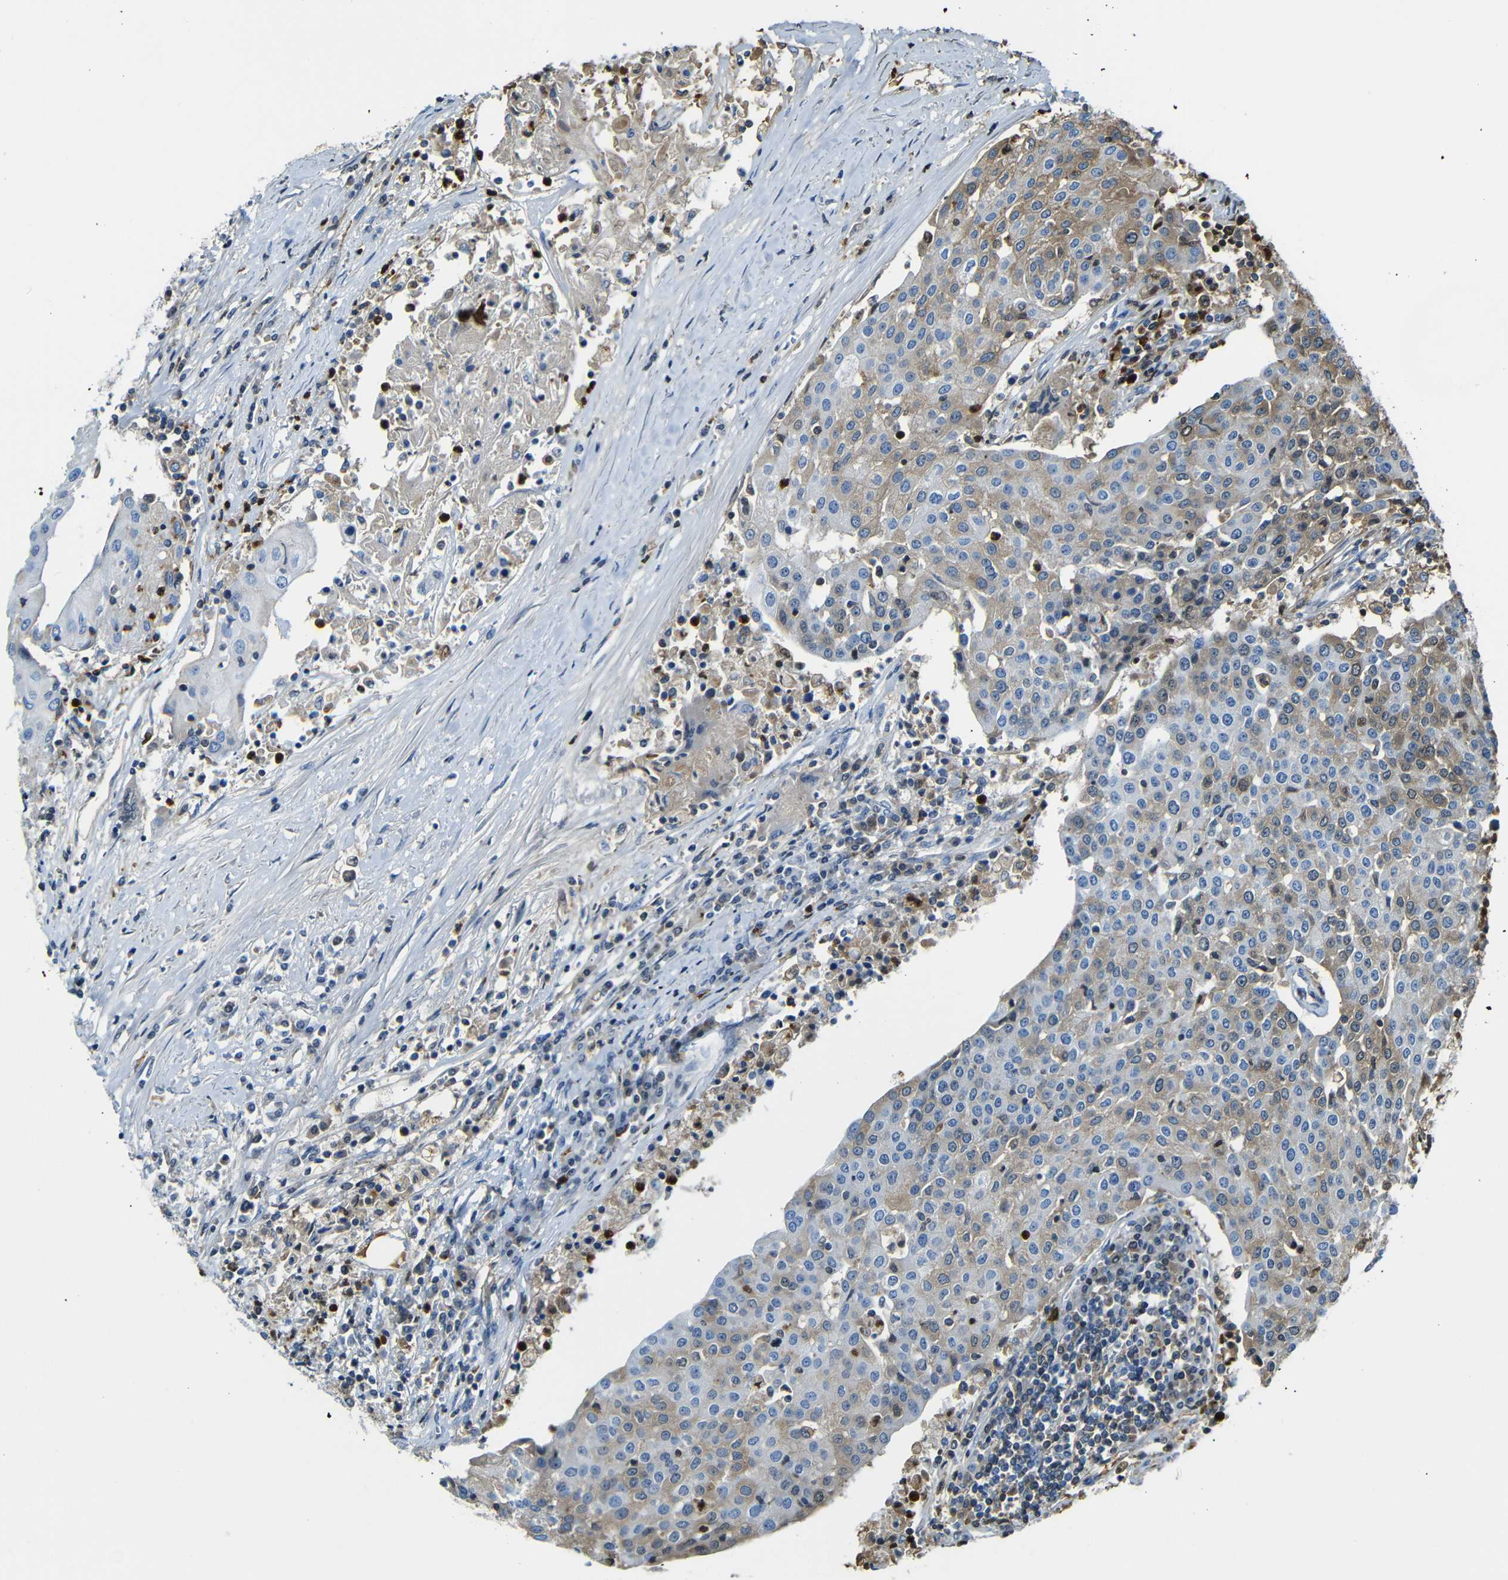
{"staining": {"intensity": "moderate", "quantity": "<25%", "location": "cytoplasmic/membranous"}, "tissue": "urothelial cancer", "cell_type": "Tumor cells", "image_type": "cancer", "snomed": [{"axis": "morphology", "description": "Urothelial carcinoma, High grade"}, {"axis": "topography", "description": "Urinary bladder"}], "caption": "Moderate cytoplasmic/membranous staining for a protein is identified in approximately <25% of tumor cells of urothelial cancer using immunohistochemistry.", "gene": "SERPINA1", "patient": {"sex": "female", "age": 85}}